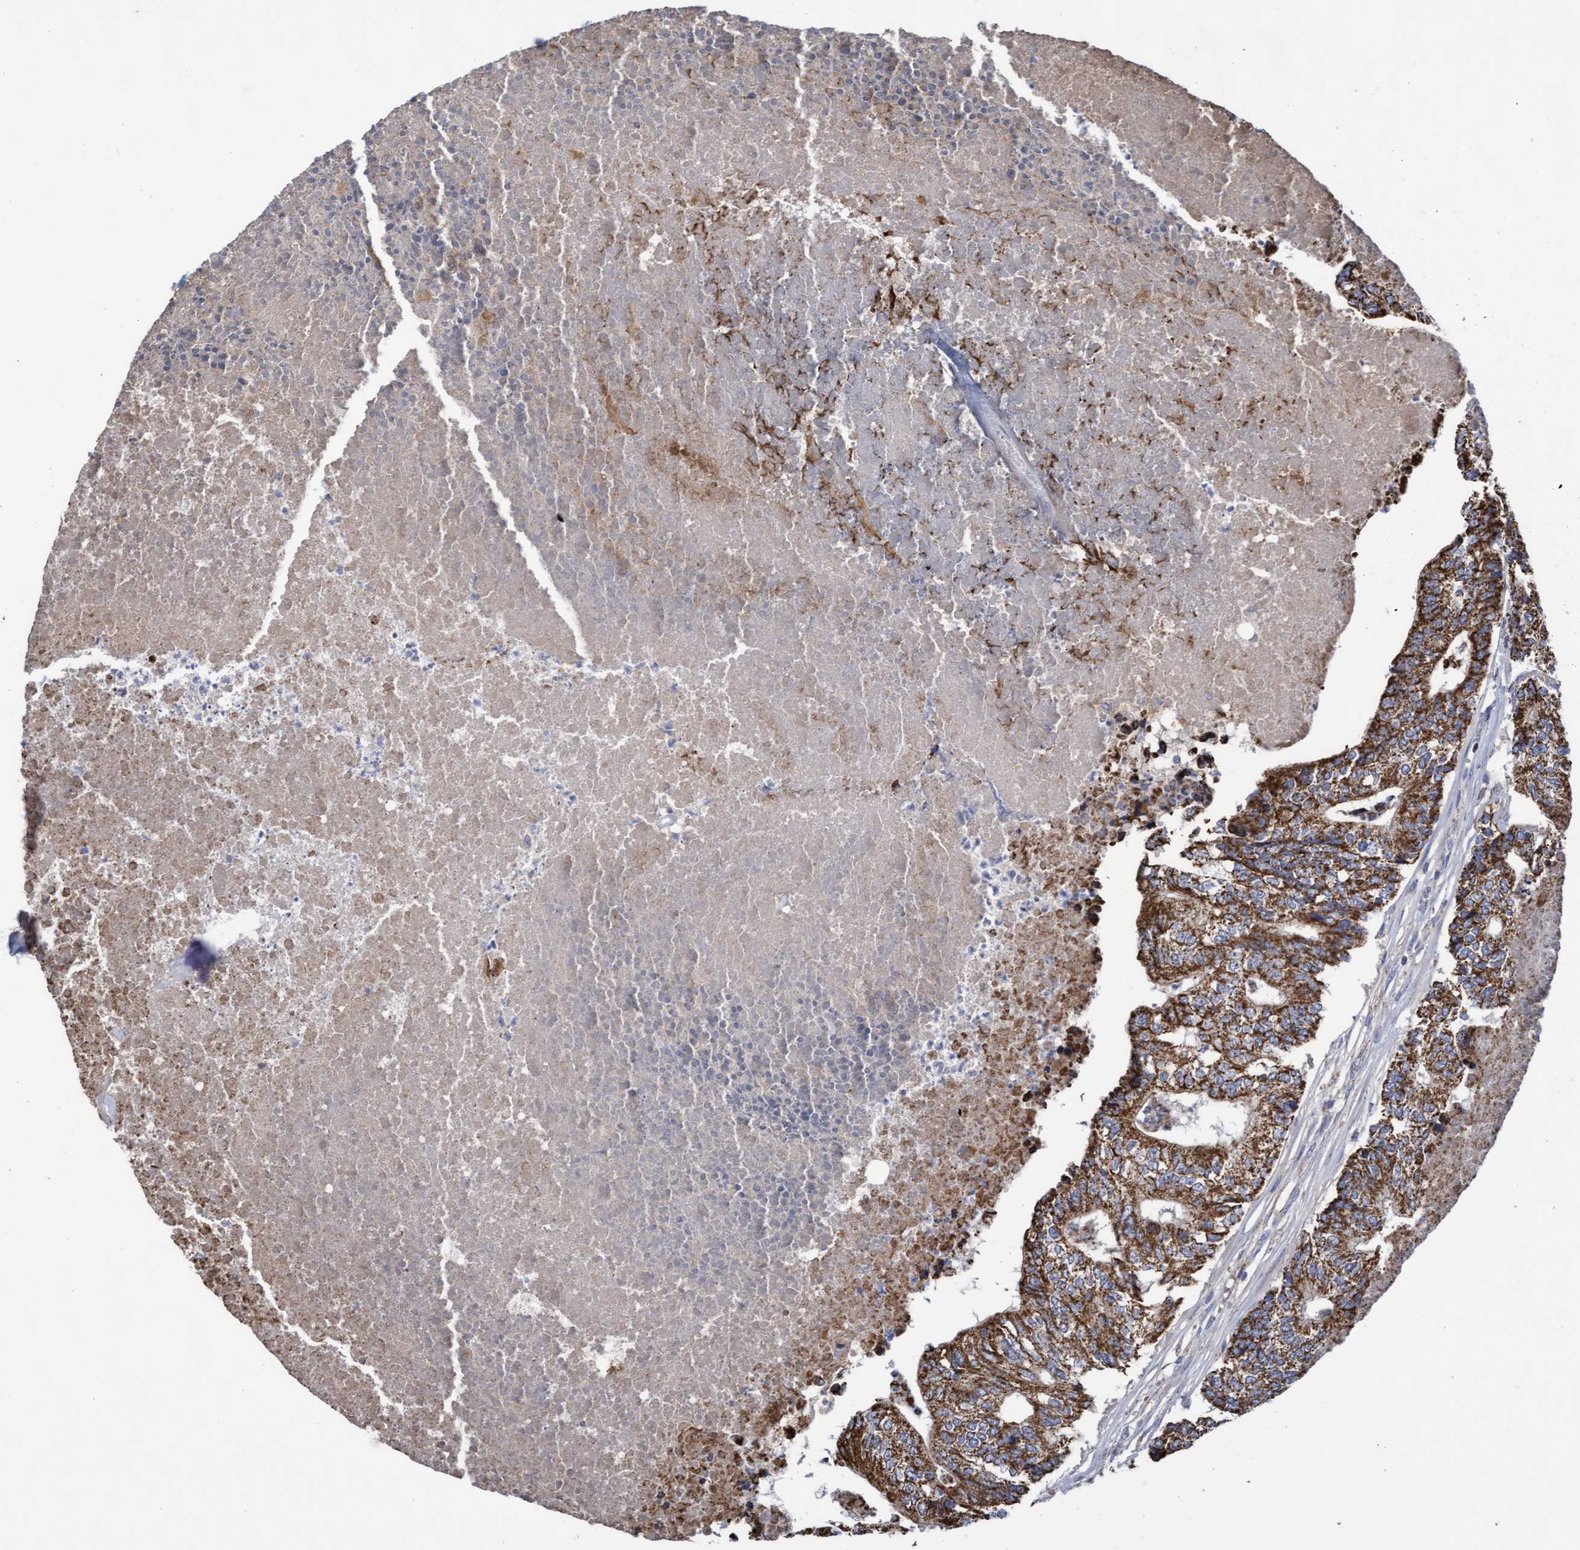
{"staining": {"intensity": "strong", "quantity": ">75%", "location": "cytoplasmic/membranous"}, "tissue": "colorectal cancer", "cell_type": "Tumor cells", "image_type": "cancer", "snomed": [{"axis": "morphology", "description": "Adenocarcinoma, NOS"}, {"axis": "topography", "description": "Colon"}], "caption": "The histopathology image reveals a brown stain indicating the presence of a protein in the cytoplasmic/membranous of tumor cells in colorectal cancer (adenocarcinoma).", "gene": "COBL", "patient": {"sex": "female", "age": 67}}